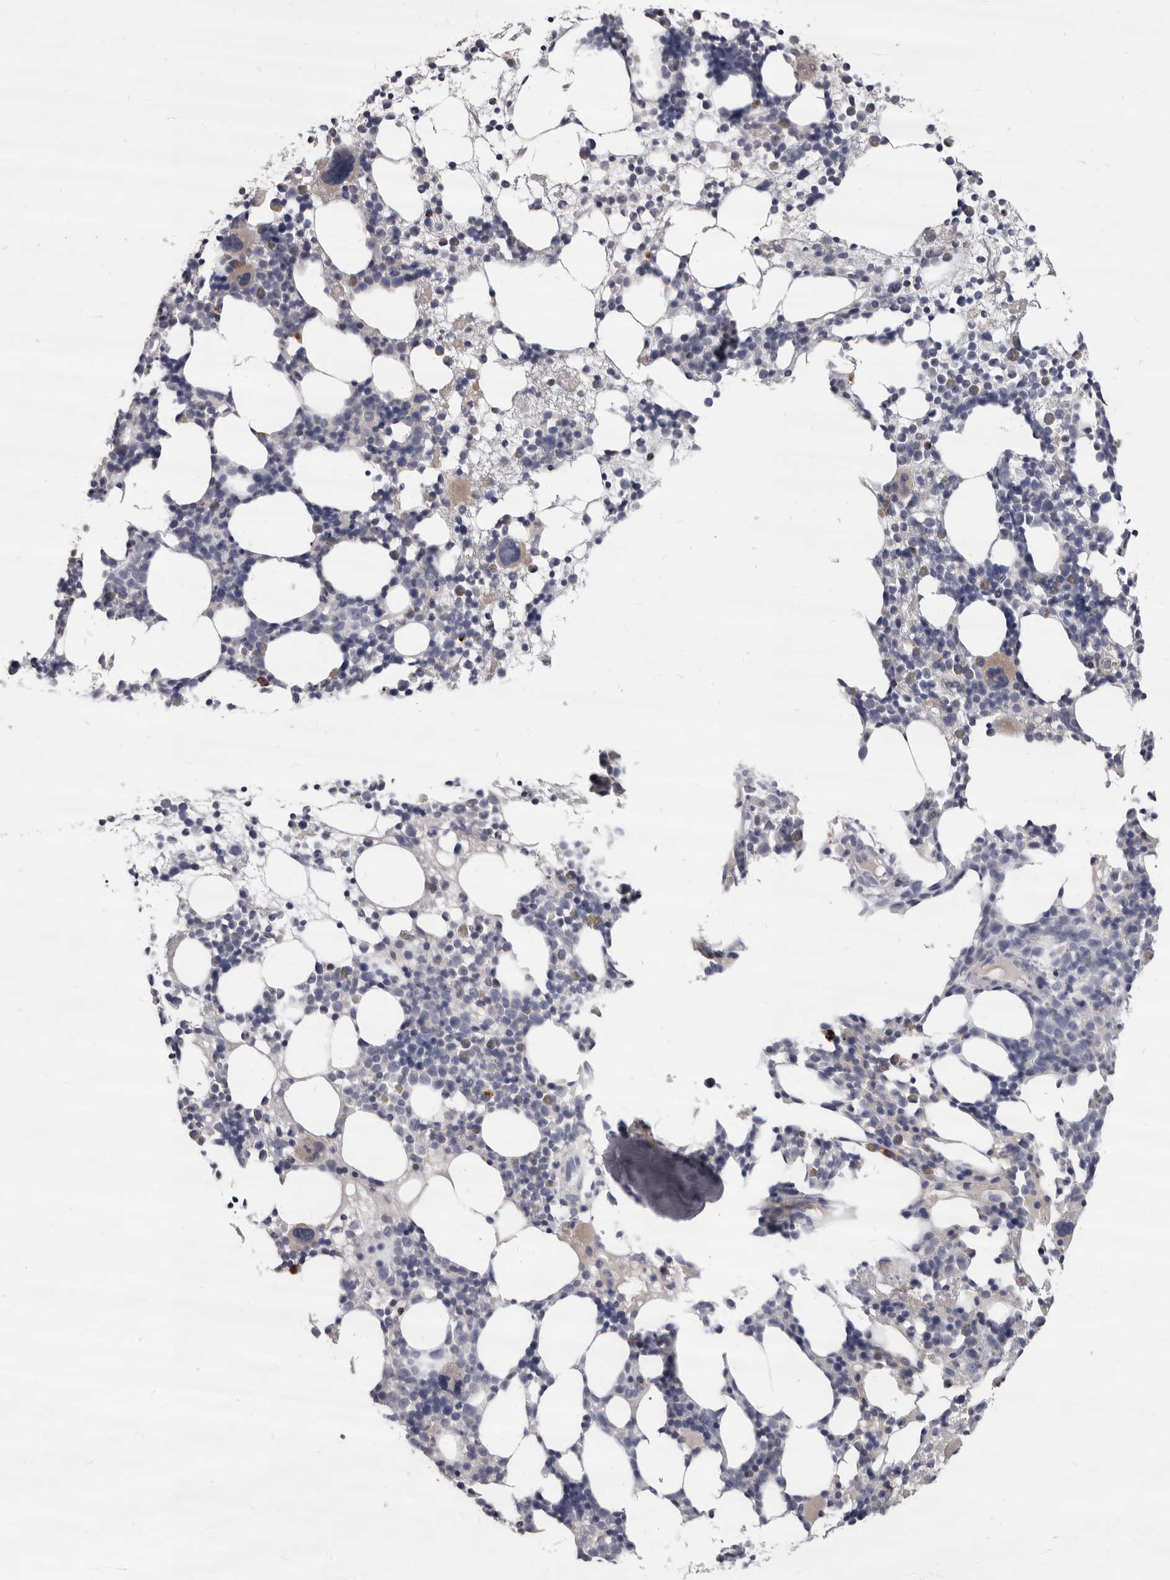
{"staining": {"intensity": "negative", "quantity": "none", "location": "none"}, "tissue": "bone marrow", "cell_type": "Hematopoietic cells", "image_type": "normal", "snomed": [{"axis": "morphology", "description": "Normal tissue, NOS"}, {"axis": "topography", "description": "Bone marrow"}], "caption": "This is an immunohistochemistry image of unremarkable bone marrow. There is no staining in hematopoietic cells.", "gene": "GZMH", "patient": {"sex": "female", "age": 57}}